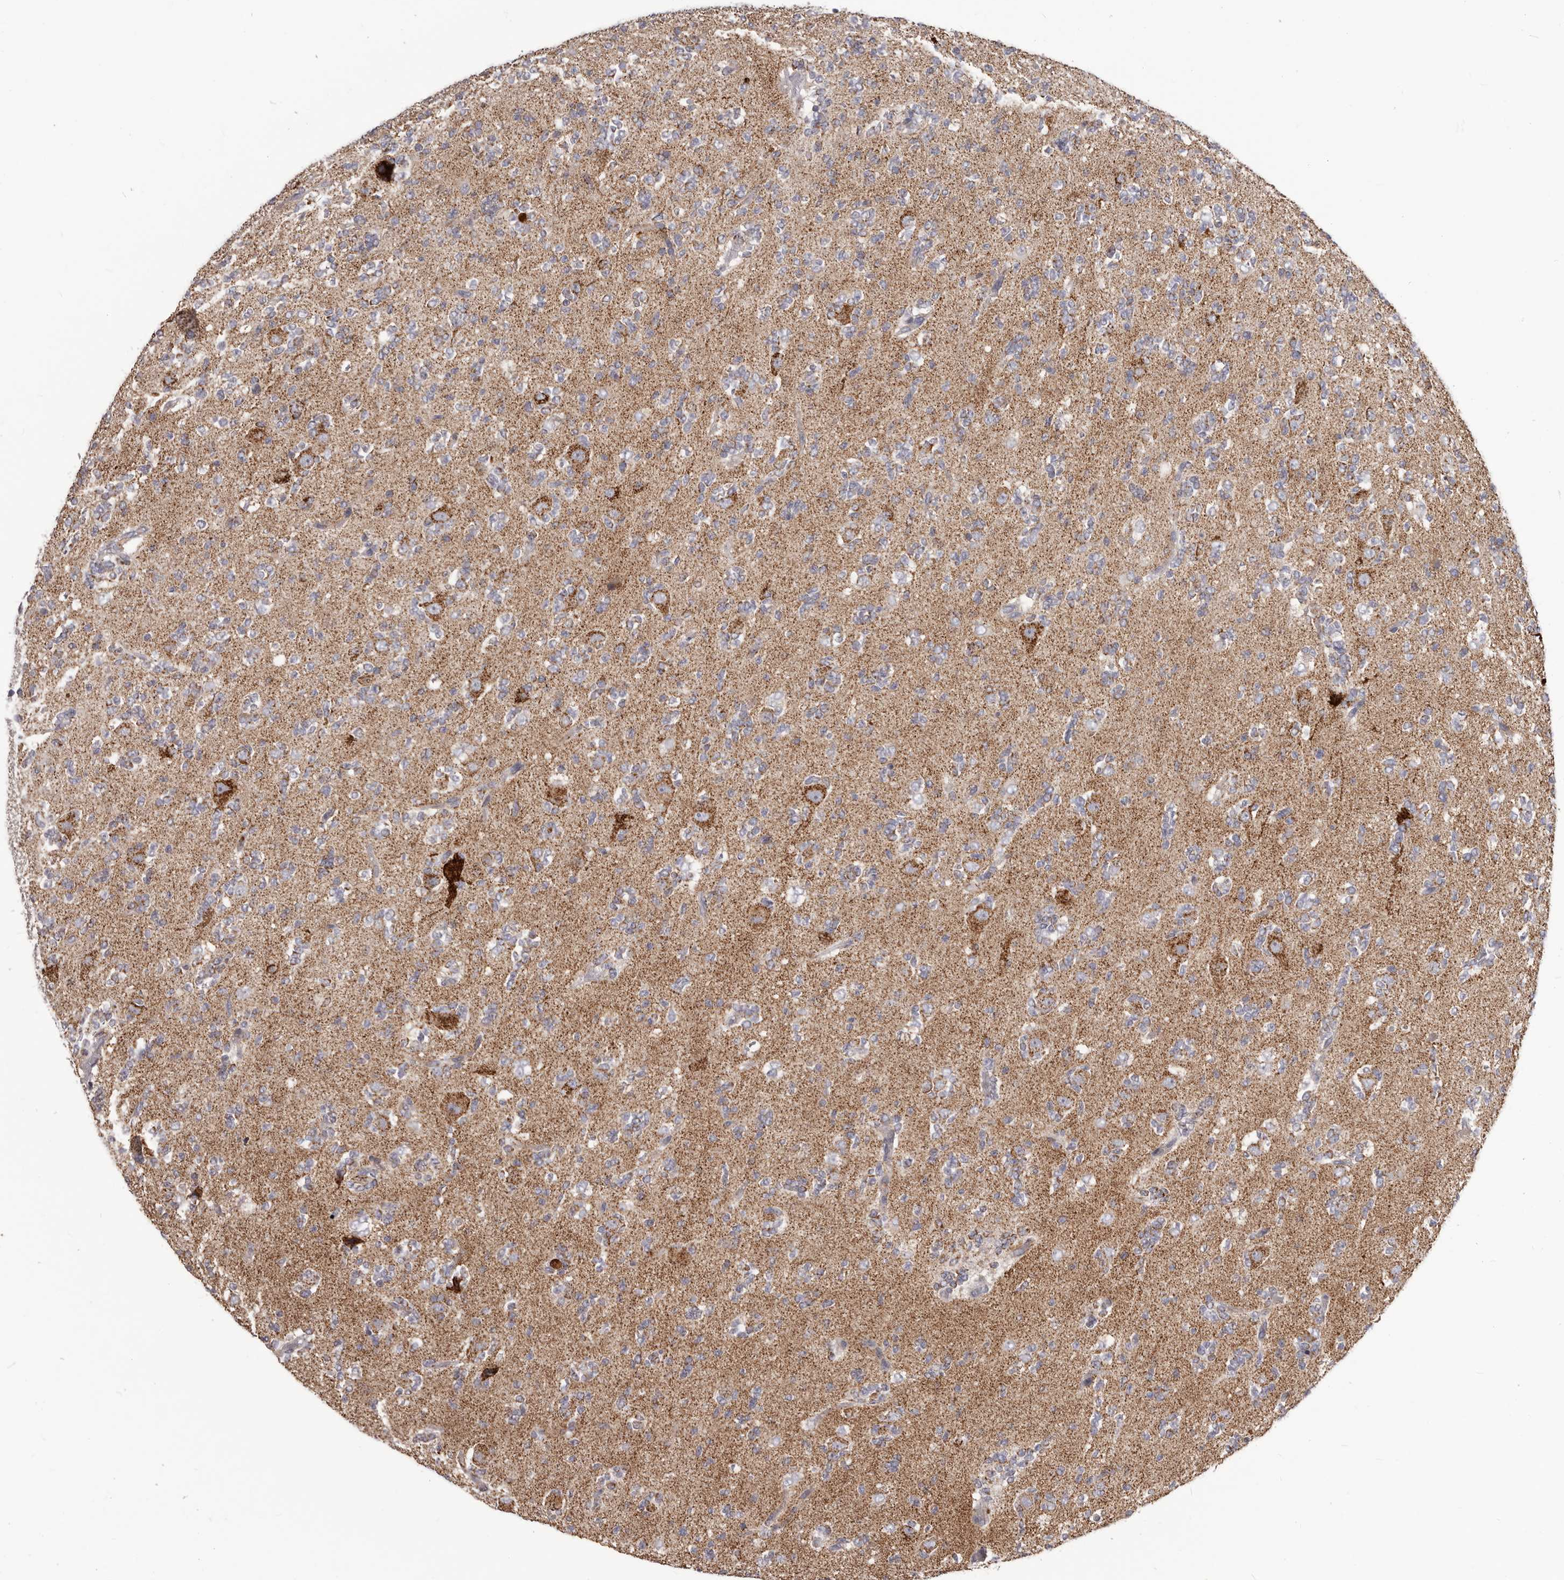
{"staining": {"intensity": "weak", "quantity": "<25%", "location": "cytoplasmic/membranous"}, "tissue": "glioma", "cell_type": "Tumor cells", "image_type": "cancer", "snomed": [{"axis": "morphology", "description": "Glioma, malignant, High grade"}, {"axis": "topography", "description": "Brain"}], "caption": "There is no significant positivity in tumor cells of glioma.", "gene": "PRMT2", "patient": {"sex": "female", "age": 62}}